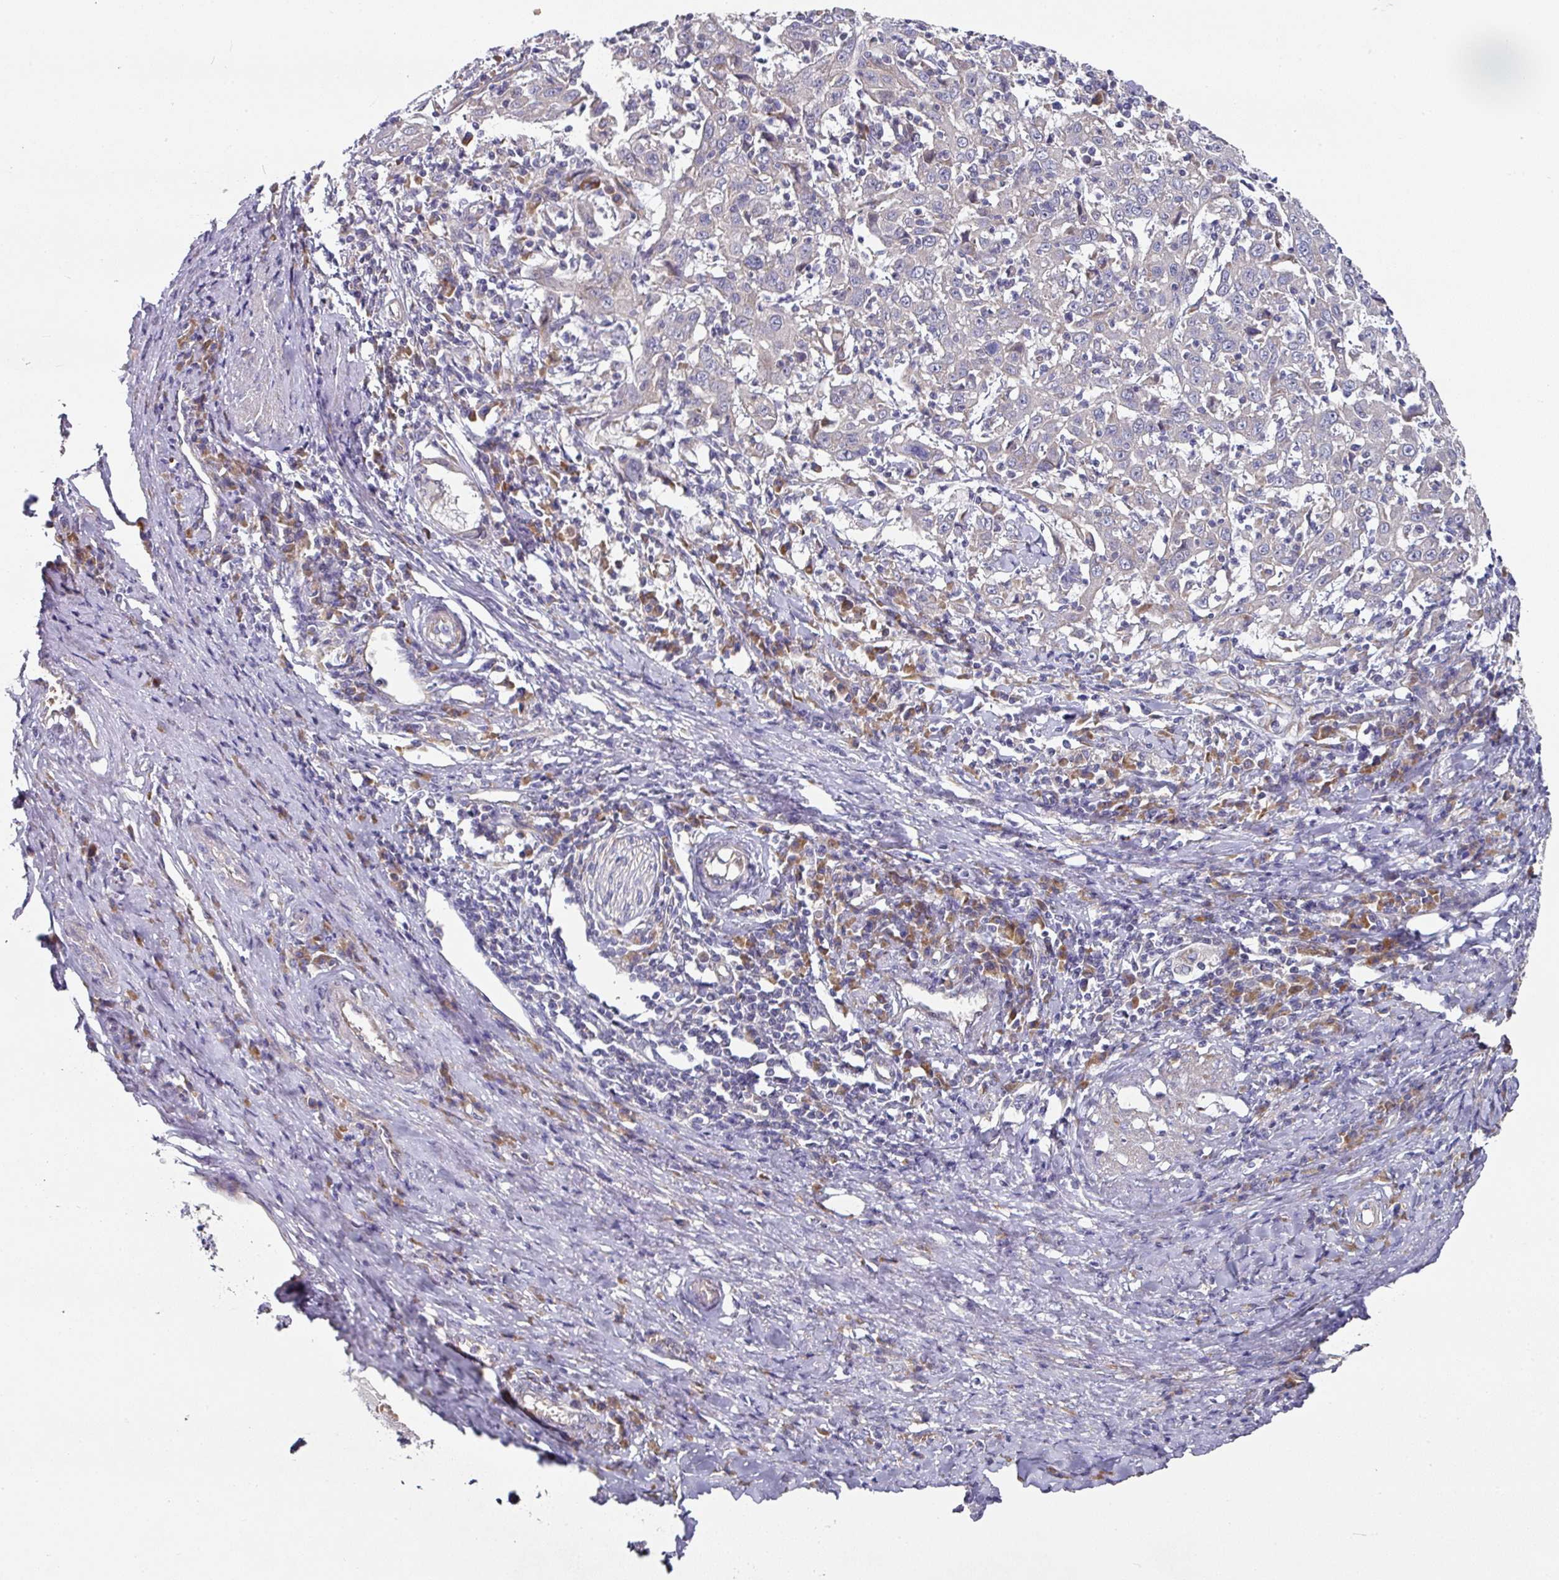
{"staining": {"intensity": "negative", "quantity": "none", "location": "none"}, "tissue": "cervical cancer", "cell_type": "Tumor cells", "image_type": "cancer", "snomed": [{"axis": "morphology", "description": "Squamous cell carcinoma, NOS"}, {"axis": "topography", "description": "Cervix"}], "caption": "IHC image of neoplastic tissue: human cervical squamous cell carcinoma stained with DAB (3,3'-diaminobenzidine) shows no significant protein staining in tumor cells. (DAB immunohistochemistry (IHC), high magnification).", "gene": "PYROXD2", "patient": {"sex": "female", "age": 46}}